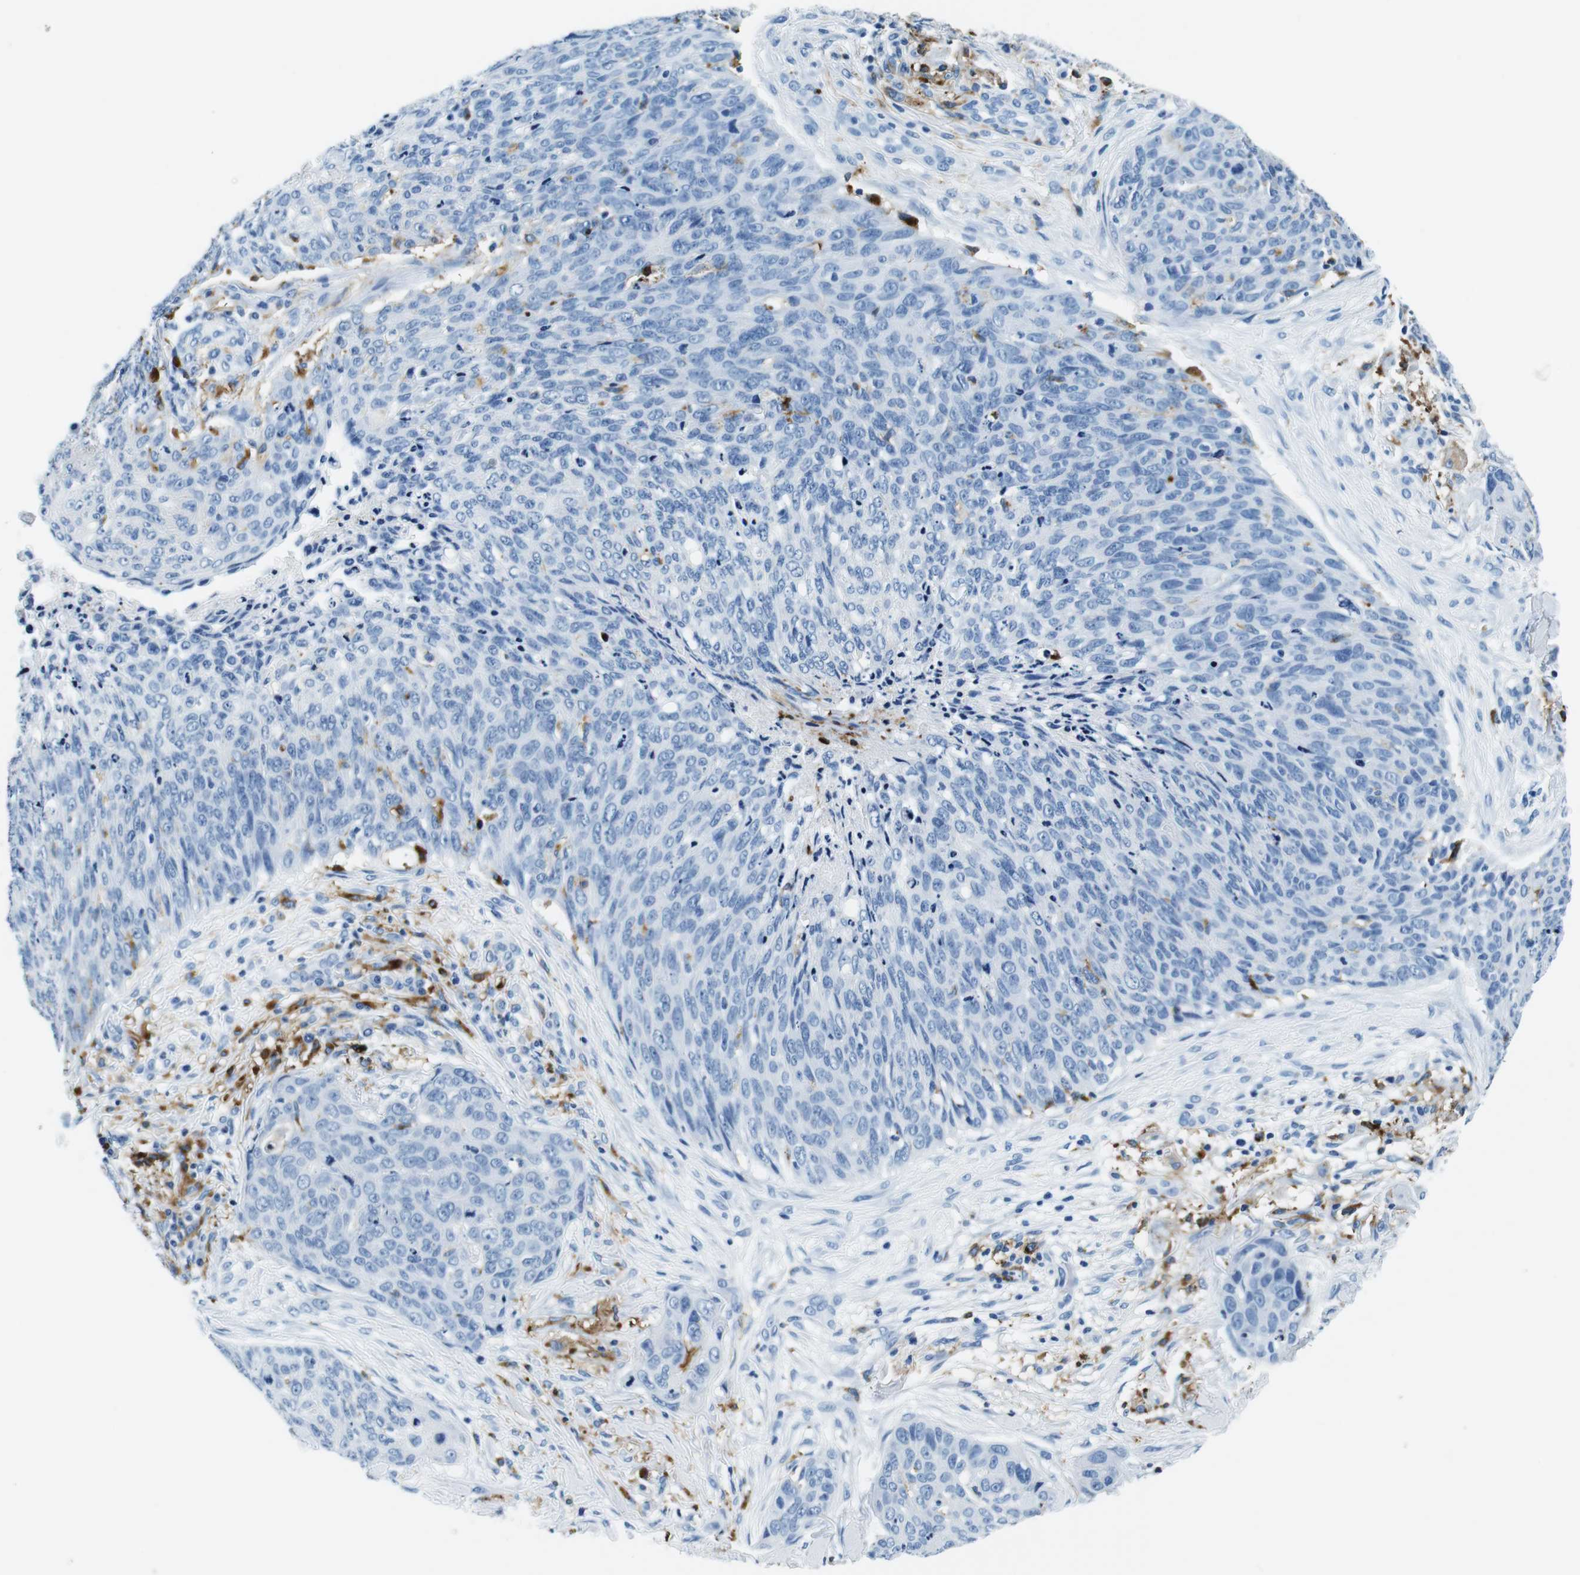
{"staining": {"intensity": "negative", "quantity": "none", "location": "none"}, "tissue": "skin cancer", "cell_type": "Tumor cells", "image_type": "cancer", "snomed": [{"axis": "morphology", "description": "Squamous cell carcinoma in situ, NOS"}, {"axis": "morphology", "description": "Squamous cell carcinoma, NOS"}, {"axis": "topography", "description": "Skin"}], "caption": "IHC of skin squamous cell carcinoma exhibits no positivity in tumor cells. Brightfield microscopy of immunohistochemistry stained with DAB (brown) and hematoxylin (blue), captured at high magnification.", "gene": "HLA-DRB1", "patient": {"sex": "male", "age": 93}}